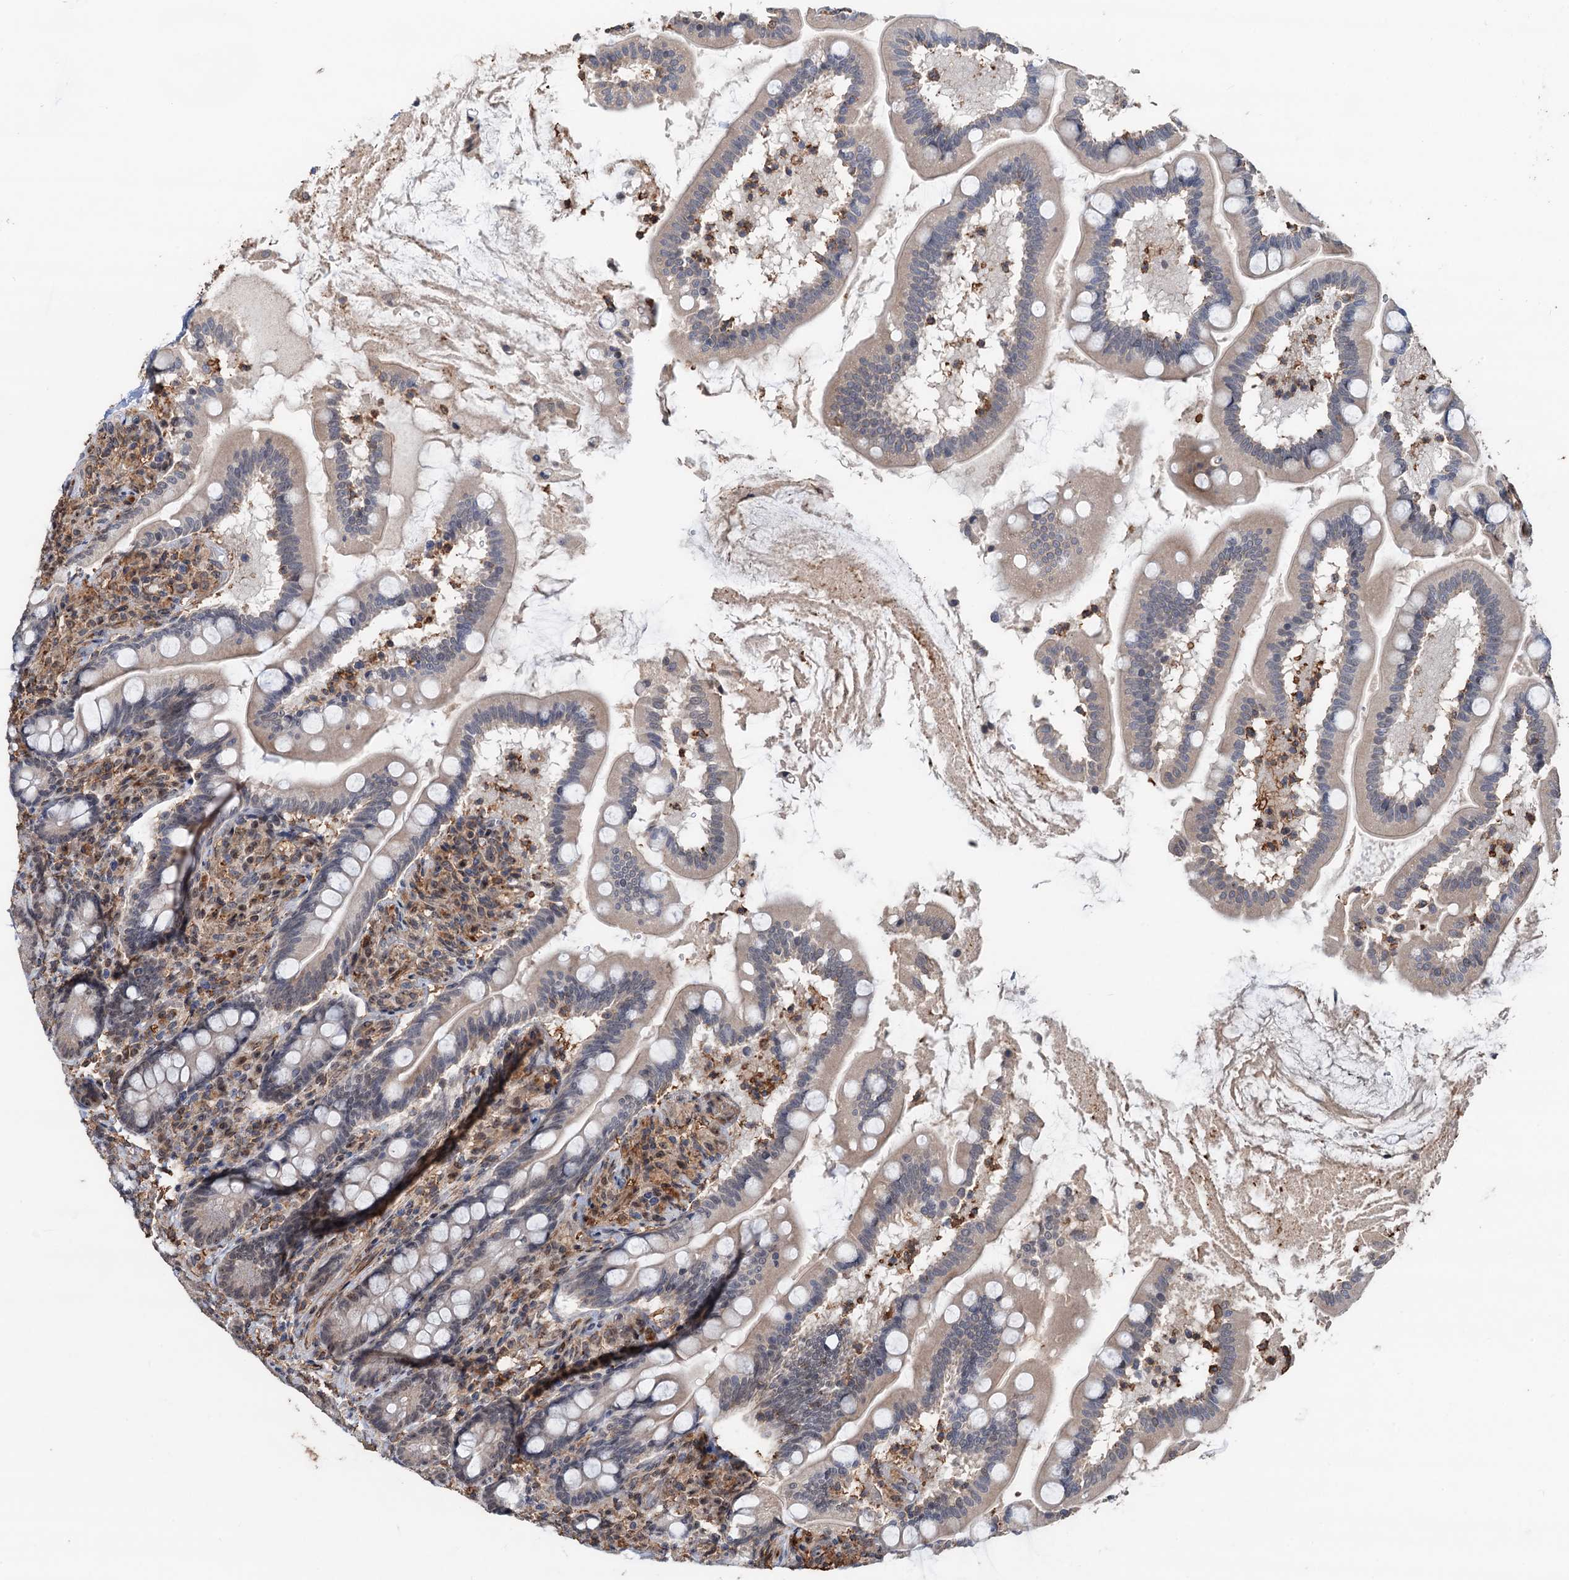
{"staining": {"intensity": "negative", "quantity": "none", "location": "none"}, "tissue": "small intestine", "cell_type": "Glandular cells", "image_type": "normal", "snomed": [{"axis": "morphology", "description": "Normal tissue, NOS"}, {"axis": "topography", "description": "Small intestine"}], "caption": "There is no significant positivity in glandular cells of small intestine. (DAB immunohistochemistry (IHC) with hematoxylin counter stain).", "gene": "TMA16", "patient": {"sex": "female", "age": 64}}